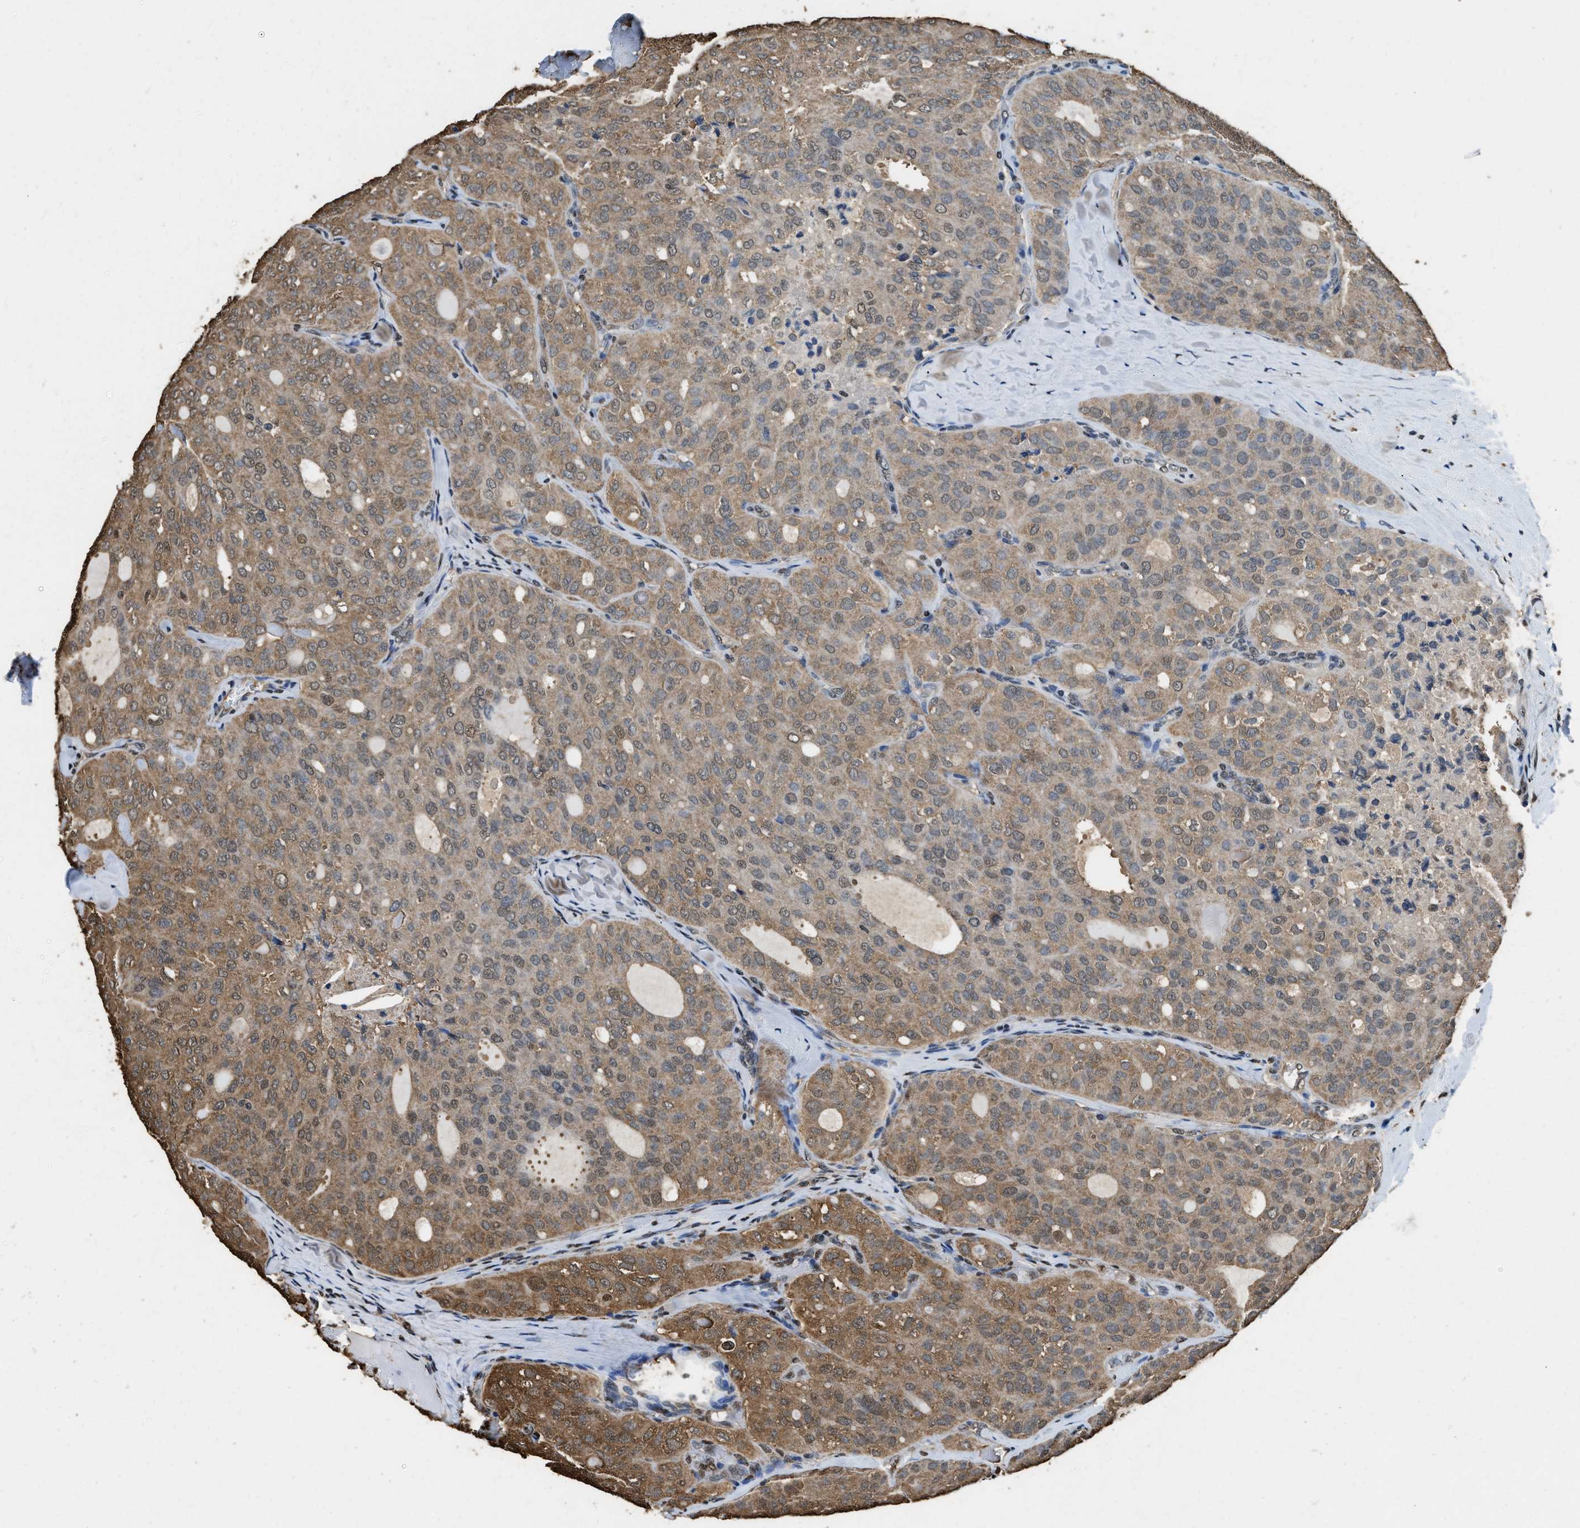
{"staining": {"intensity": "moderate", "quantity": ">75%", "location": "cytoplasmic/membranous"}, "tissue": "thyroid cancer", "cell_type": "Tumor cells", "image_type": "cancer", "snomed": [{"axis": "morphology", "description": "Follicular adenoma carcinoma, NOS"}, {"axis": "topography", "description": "Thyroid gland"}], "caption": "A histopathology image showing moderate cytoplasmic/membranous staining in about >75% of tumor cells in thyroid cancer (follicular adenoma carcinoma), as visualized by brown immunohistochemical staining.", "gene": "GAPDH", "patient": {"sex": "male", "age": 75}}